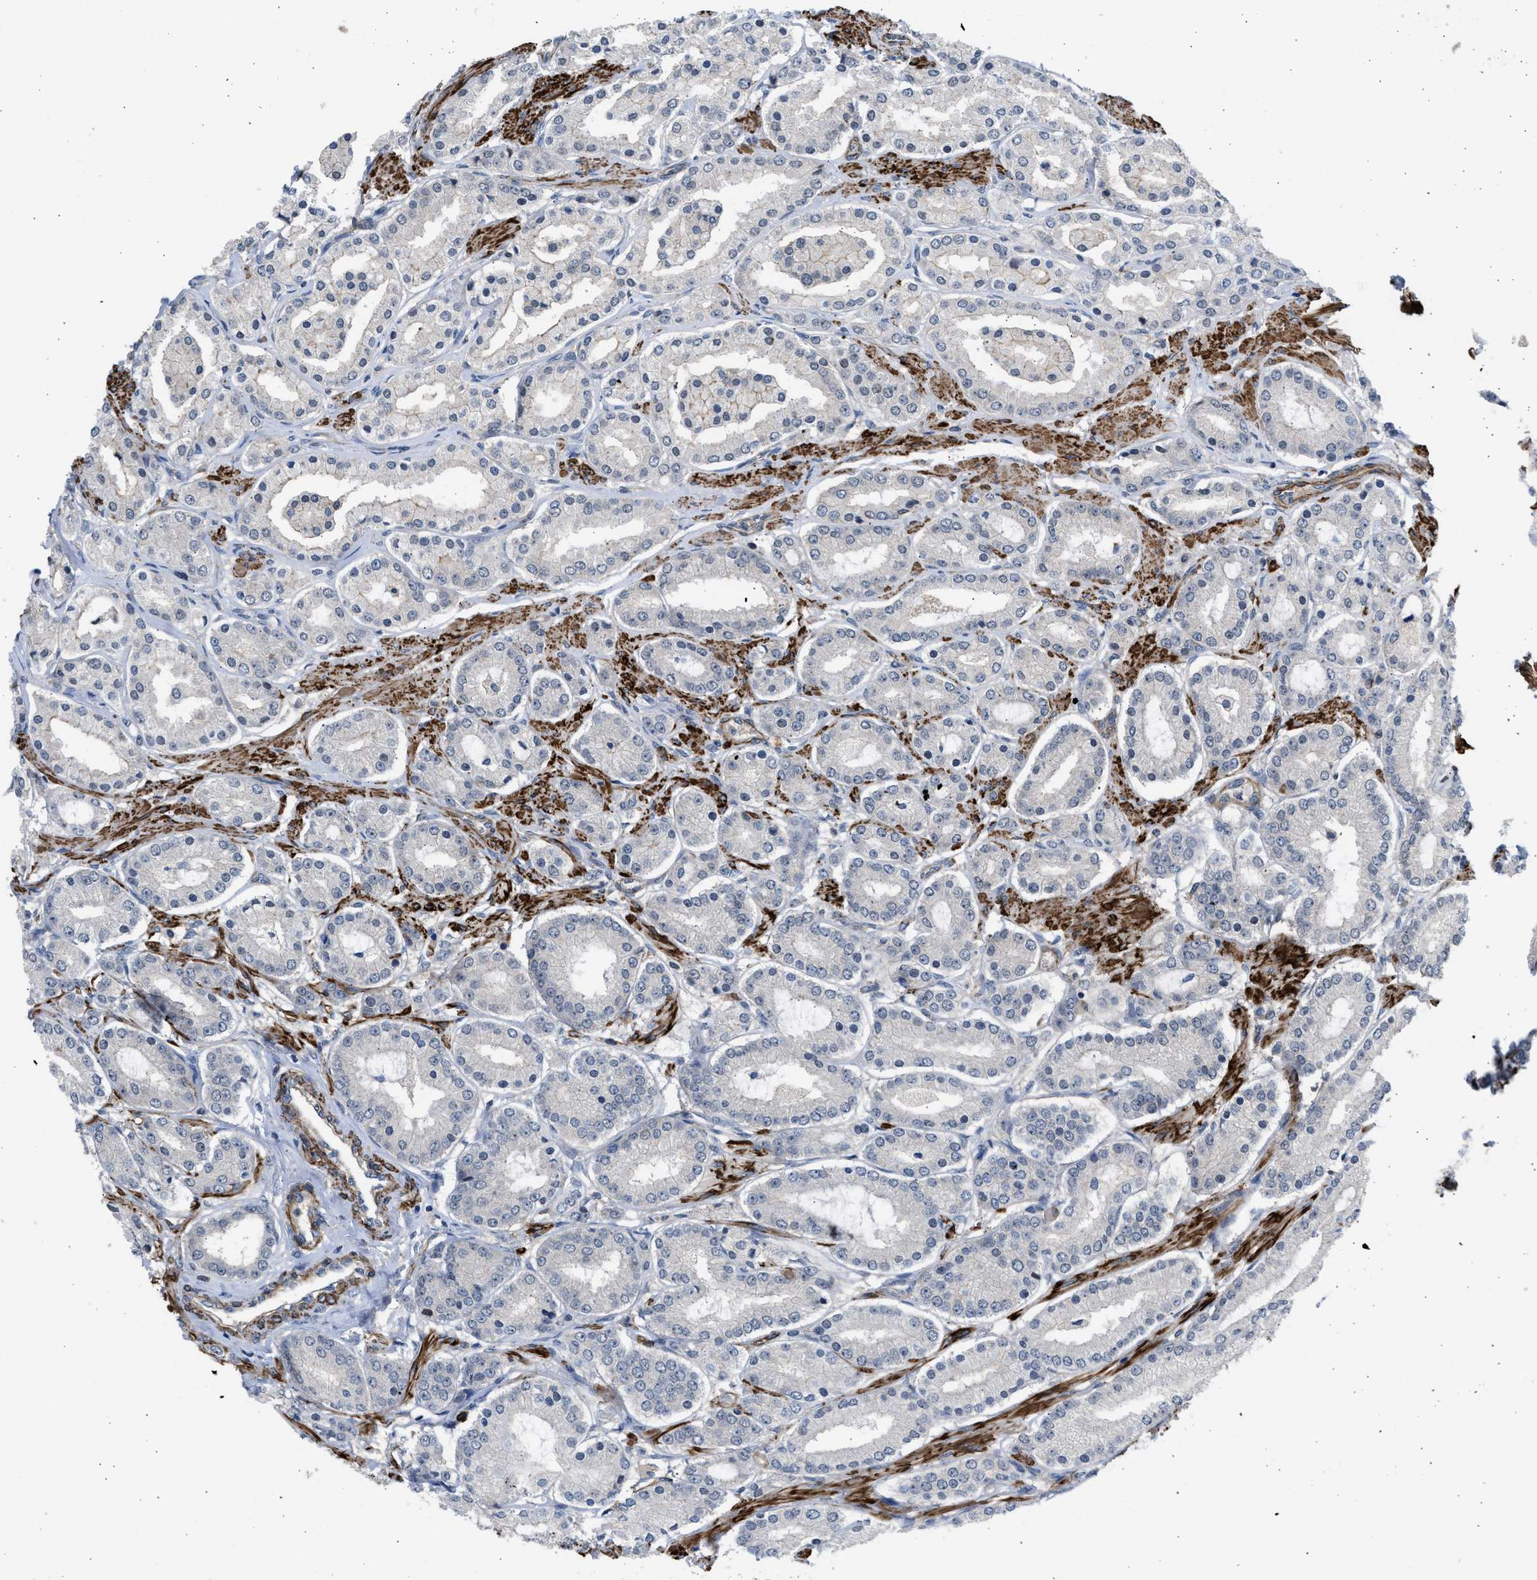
{"staining": {"intensity": "negative", "quantity": "none", "location": "none"}, "tissue": "prostate cancer", "cell_type": "Tumor cells", "image_type": "cancer", "snomed": [{"axis": "morphology", "description": "Adenocarcinoma, Low grade"}, {"axis": "topography", "description": "Prostate"}], "caption": "DAB immunohistochemical staining of prostate cancer (low-grade adenocarcinoma) shows no significant positivity in tumor cells.", "gene": "PCNX3", "patient": {"sex": "male", "age": 63}}